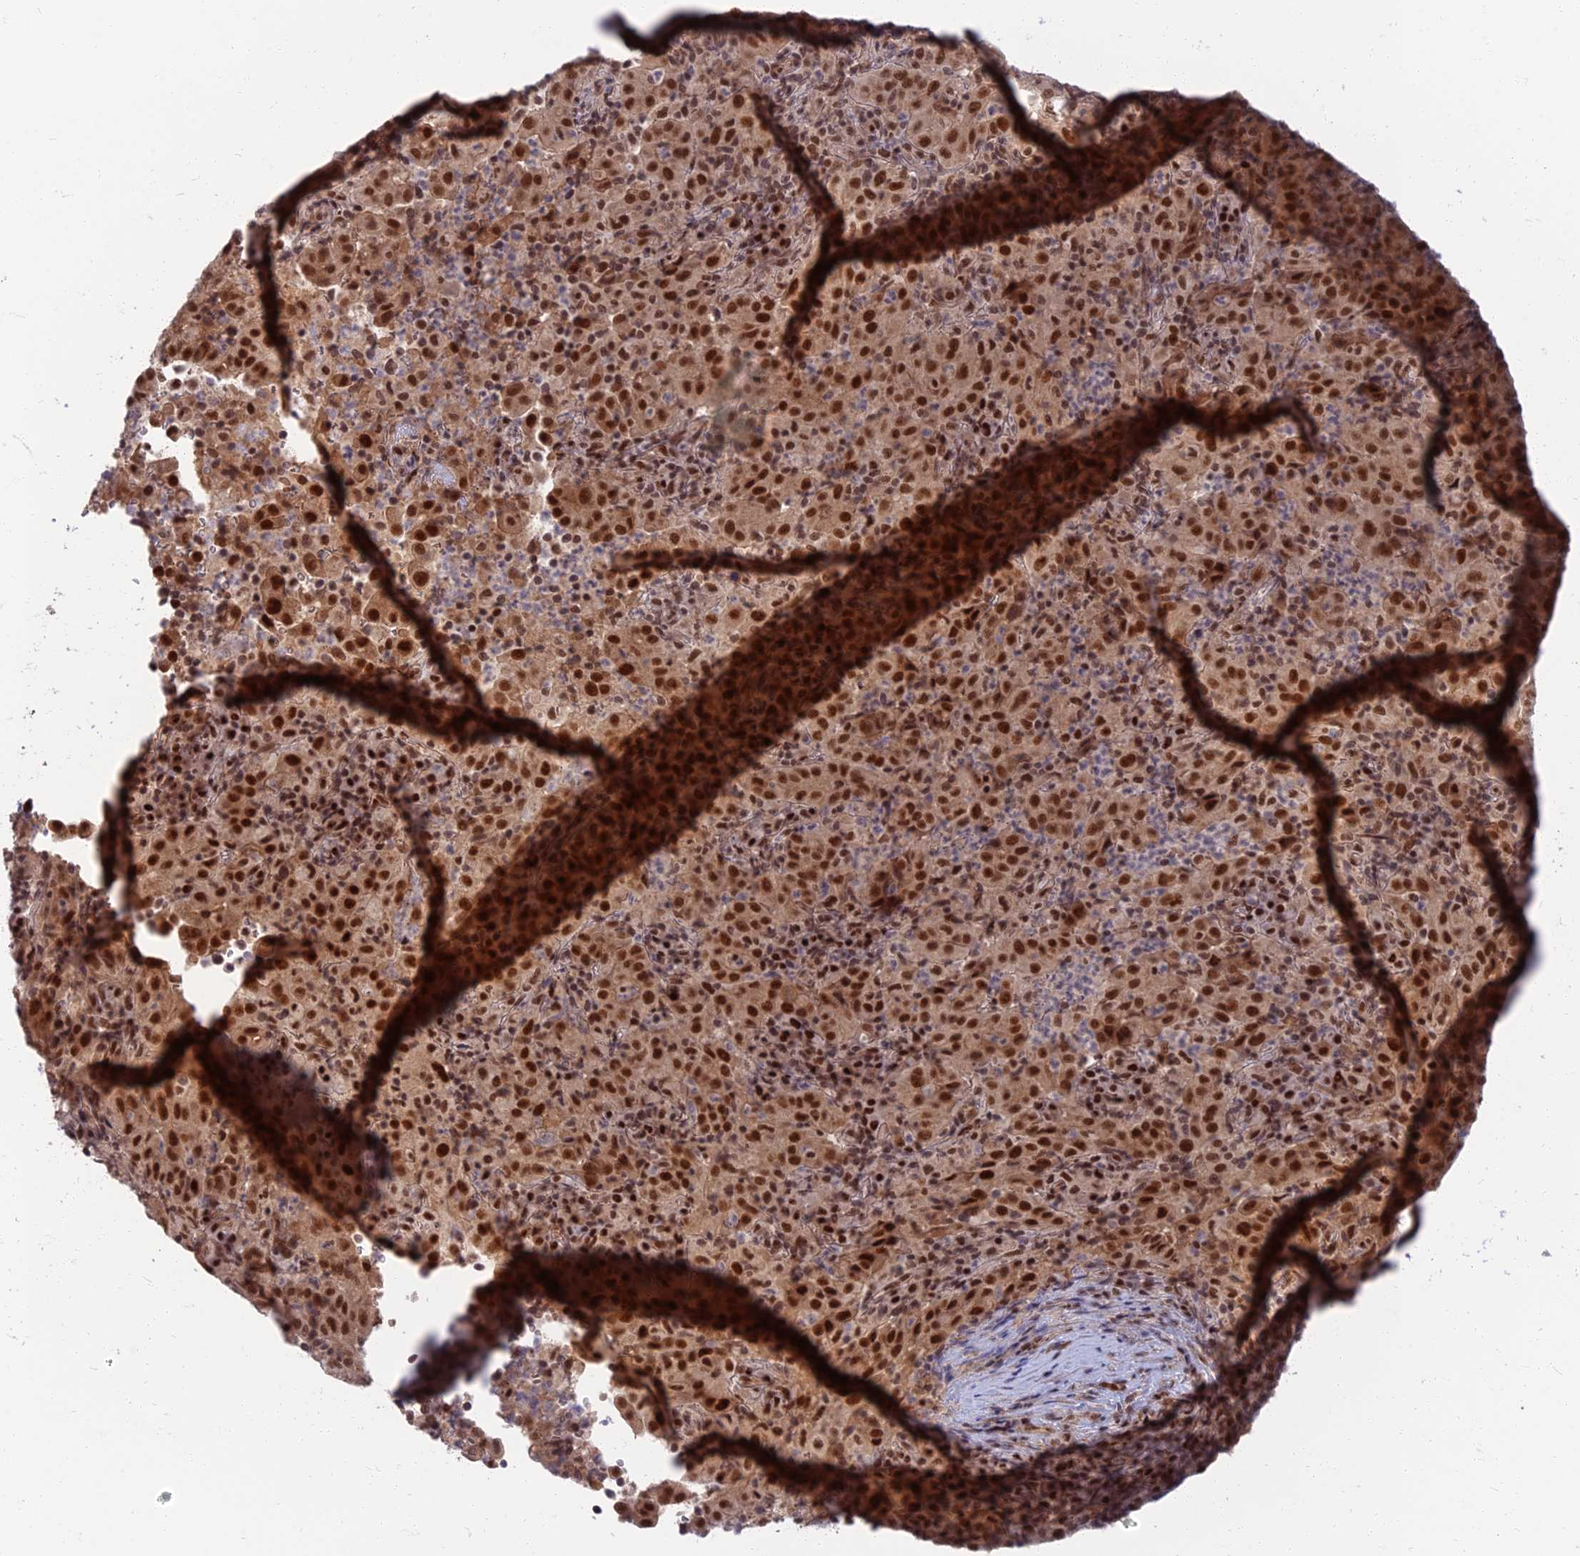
{"staining": {"intensity": "strong", "quantity": ">75%", "location": "nuclear"}, "tissue": "pancreatic cancer", "cell_type": "Tumor cells", "image_type": "cancer", "snomed": [{"axis": "morphology", "description": "Adenocarcinoma, NOS"}, {"axis": "topography", "description": "Pancreas"}], "caption": "An immunohistochemistry photomicrograph of tumor tissue is shown. Protein staining in brown labels strong nuclear positivity in pancreatic cancer within tumor cells. (Brightfield microscopy of DAB IHC at high magnification).", "gene": "TCEA2", "patient": {"sex": "male", "age": 63}}